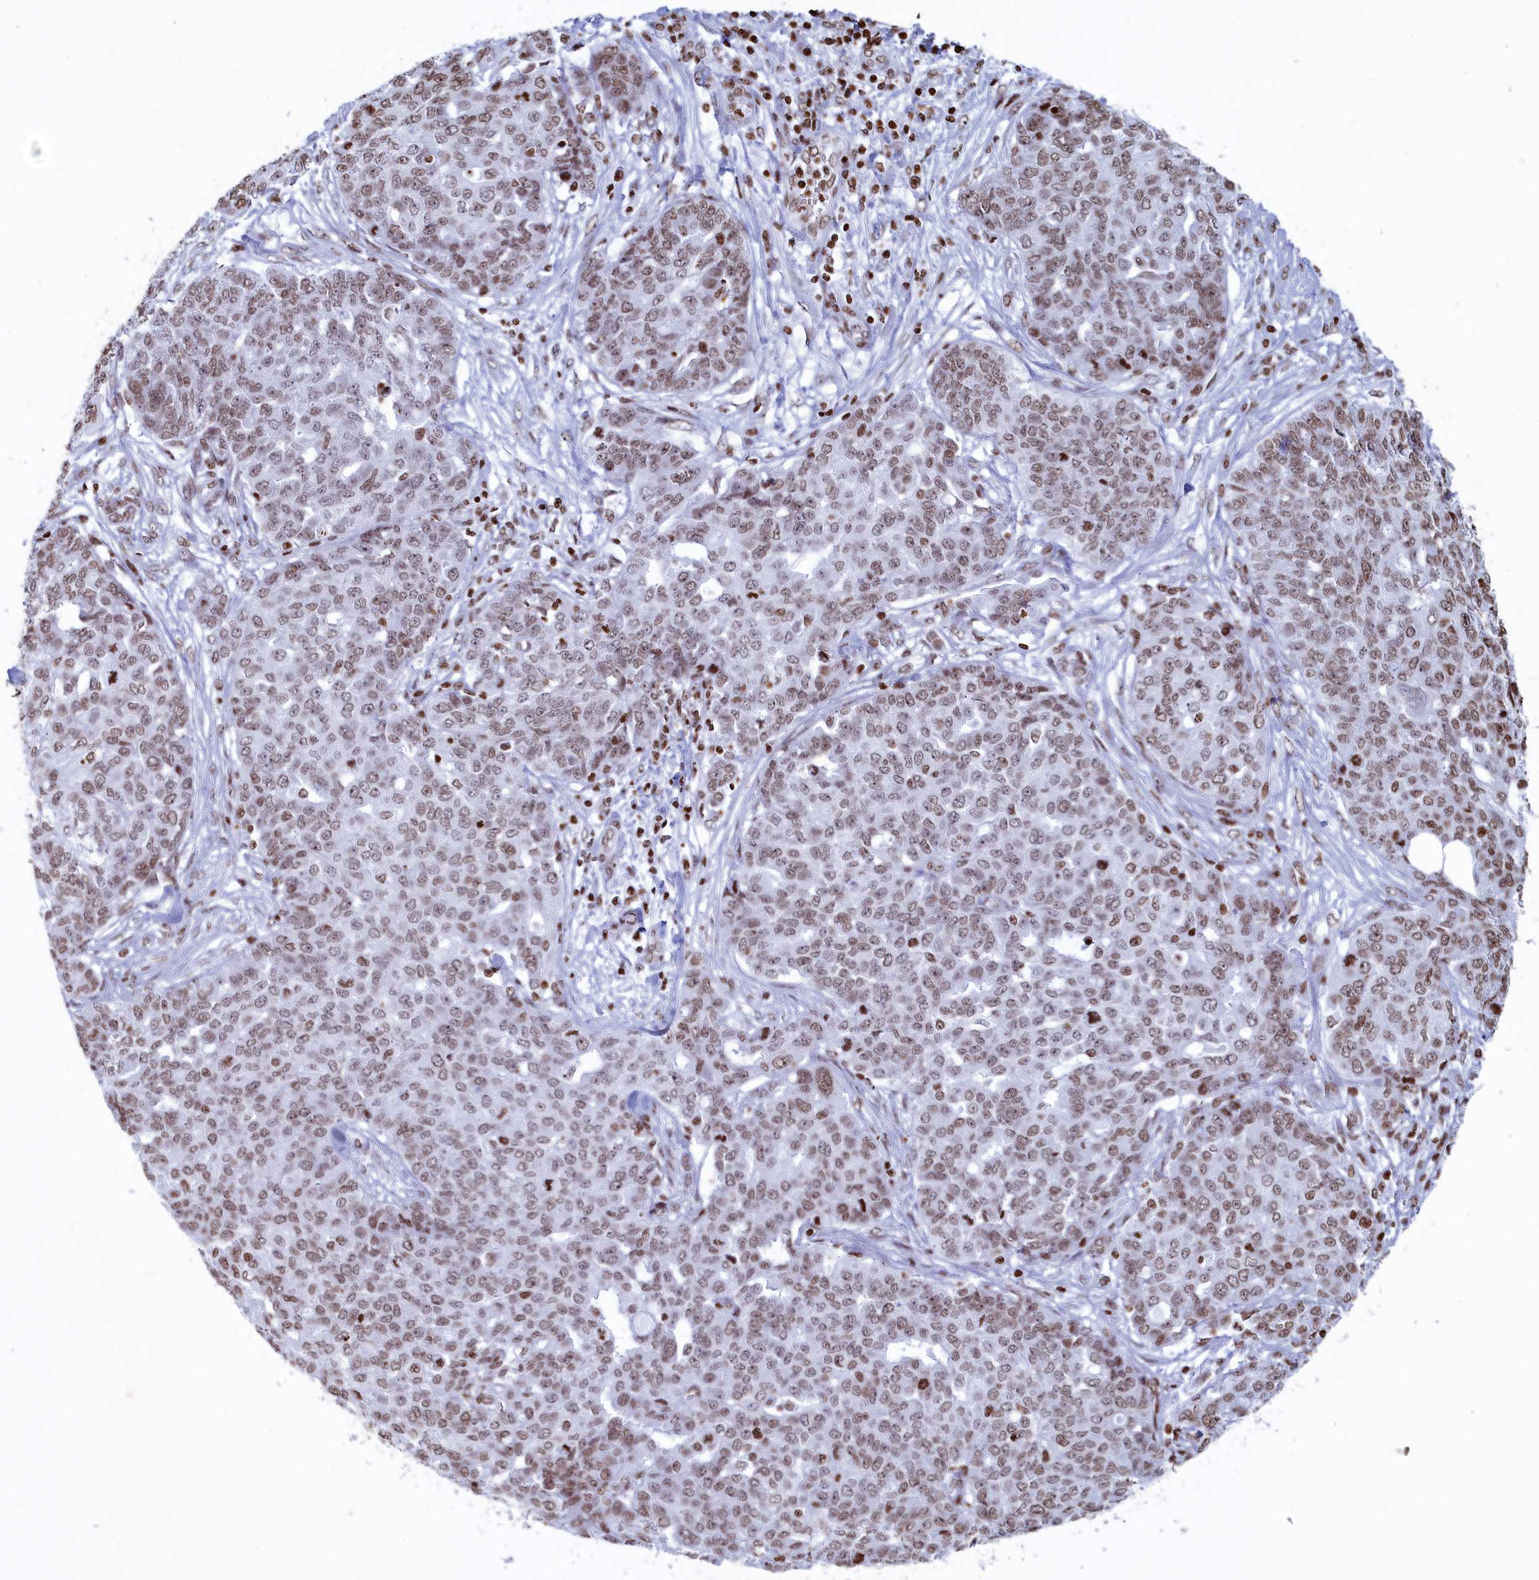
{"staining": {"intensity": "weak", "quantity": ">75%", "location": "nuclear"}, "tissue": "ovarian cancer", "cell_type": "Tumor cells", "image_type": "cancer", "snomed": [{"axis": "morphology", "description": "Cystadenocarcinoma, serous, NOS"}, {"axis": "topography", "description": "Soft tissue"}, {"axis": "topography", "description": "Ovary"}], "caption": "There is low levels of weak nuclear expression in tumor cells of serous cystadenocarcinoma (ovarian), as demonstrated by immunohistochemical staining (brown color).", "gene": "APOBEC3A", "patient": {"sex": "female", "age": 57}}